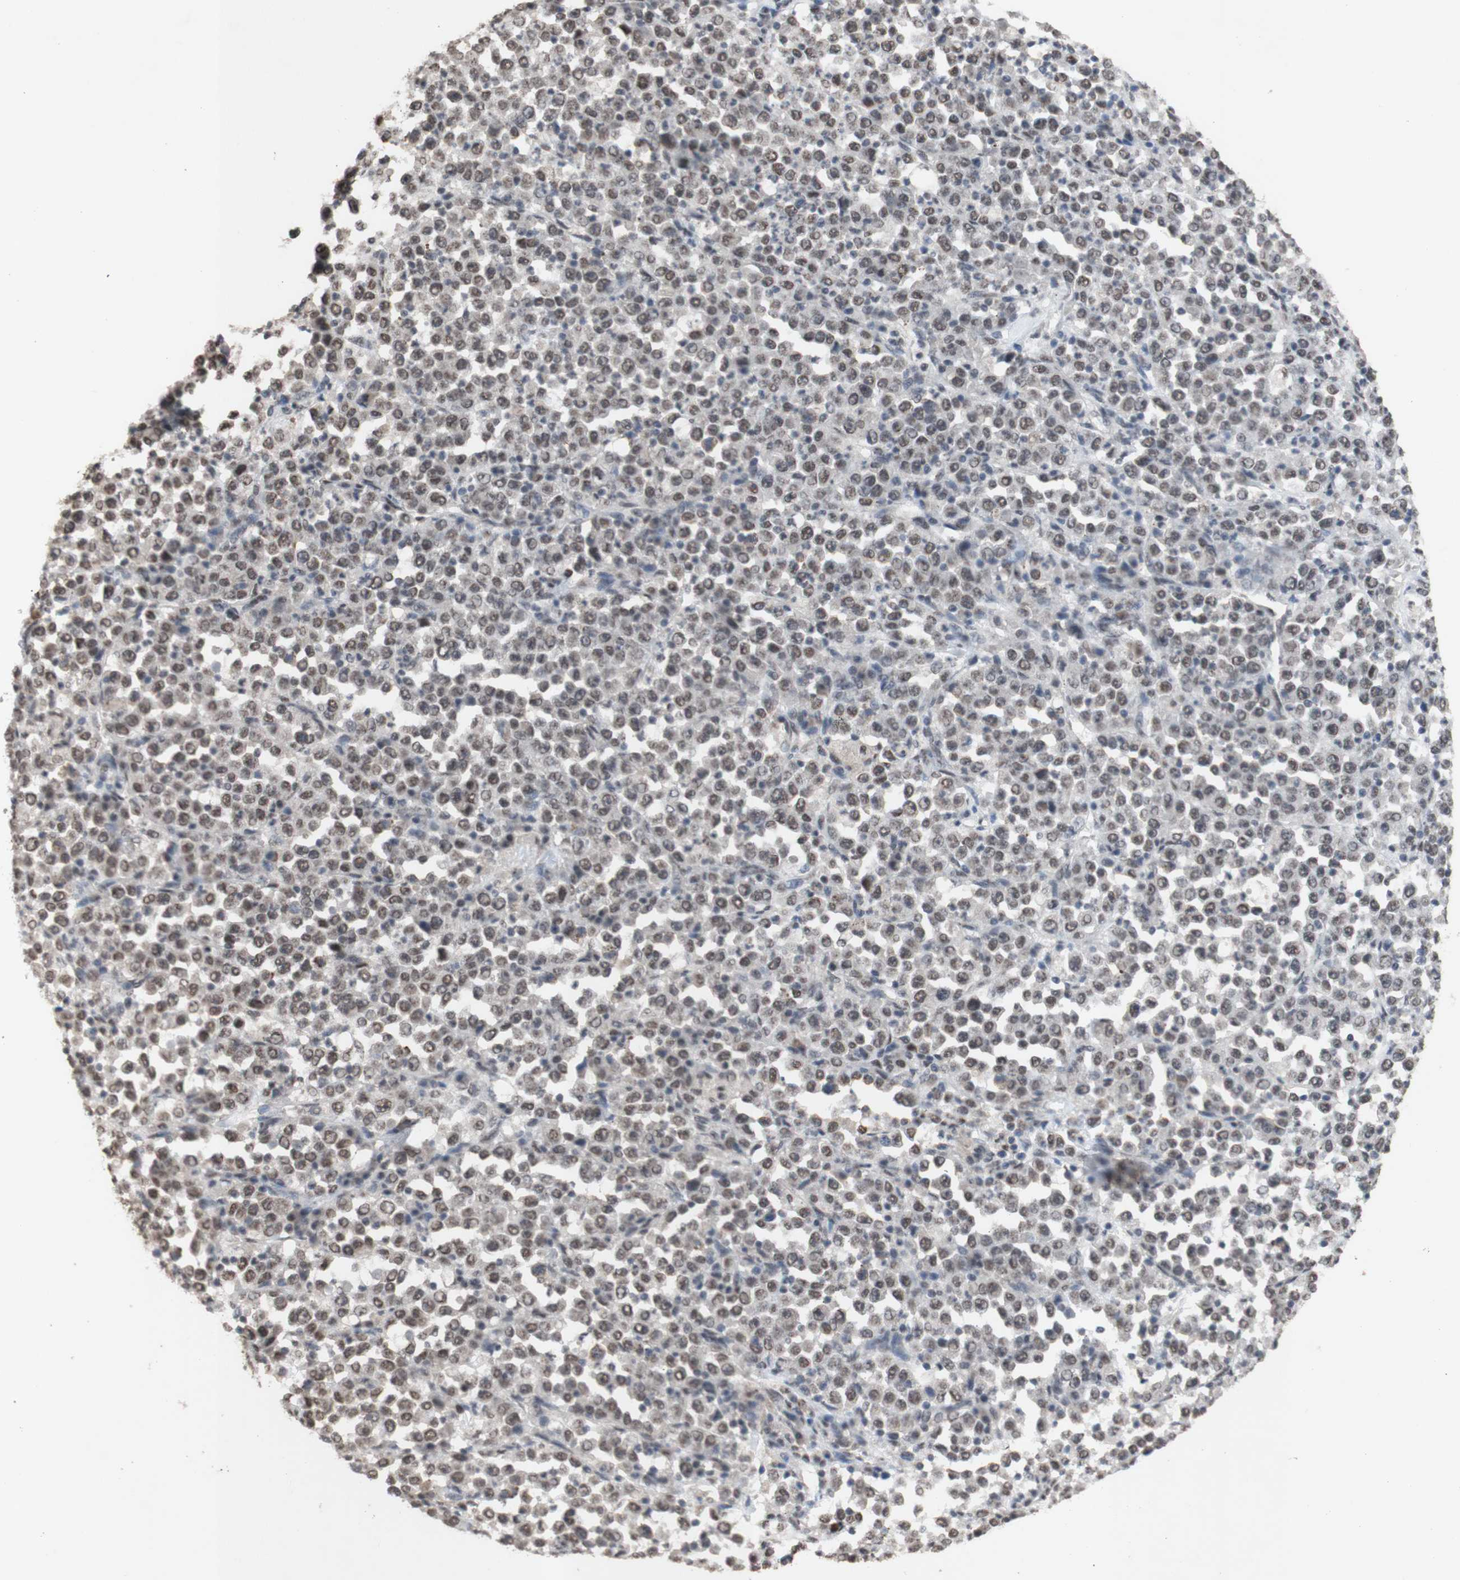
{"staining": {"intensity": "weak", "quantity": ">75%", "location": "nuclear"}, "tissue": "stomach cancer", "cell_type": "Tumor cells", "image_type": "cancer", "snomed": [{"axis": "morphology", "description": "Normal tissue, NOS"}, {"axis": "morphology", "description": "Adenocarcinoma, NOS"}, {"axis": "topography", "description": "Stomach, upper"}, {"axis": "topography", "description": "Stomach"}], "caption": "High-magnification brightfield microscopy of stomach adenocarcinoma stained with DAB (3,3'-diaminobenzidine) (brown) and counterstained with hematoxylin (blue). tumor cells exhibit weak nuclear expression is appreciated in approximately>75% of cells.", "gene": "SFPQ", "patient": {"sex": "male", "age": 59}}